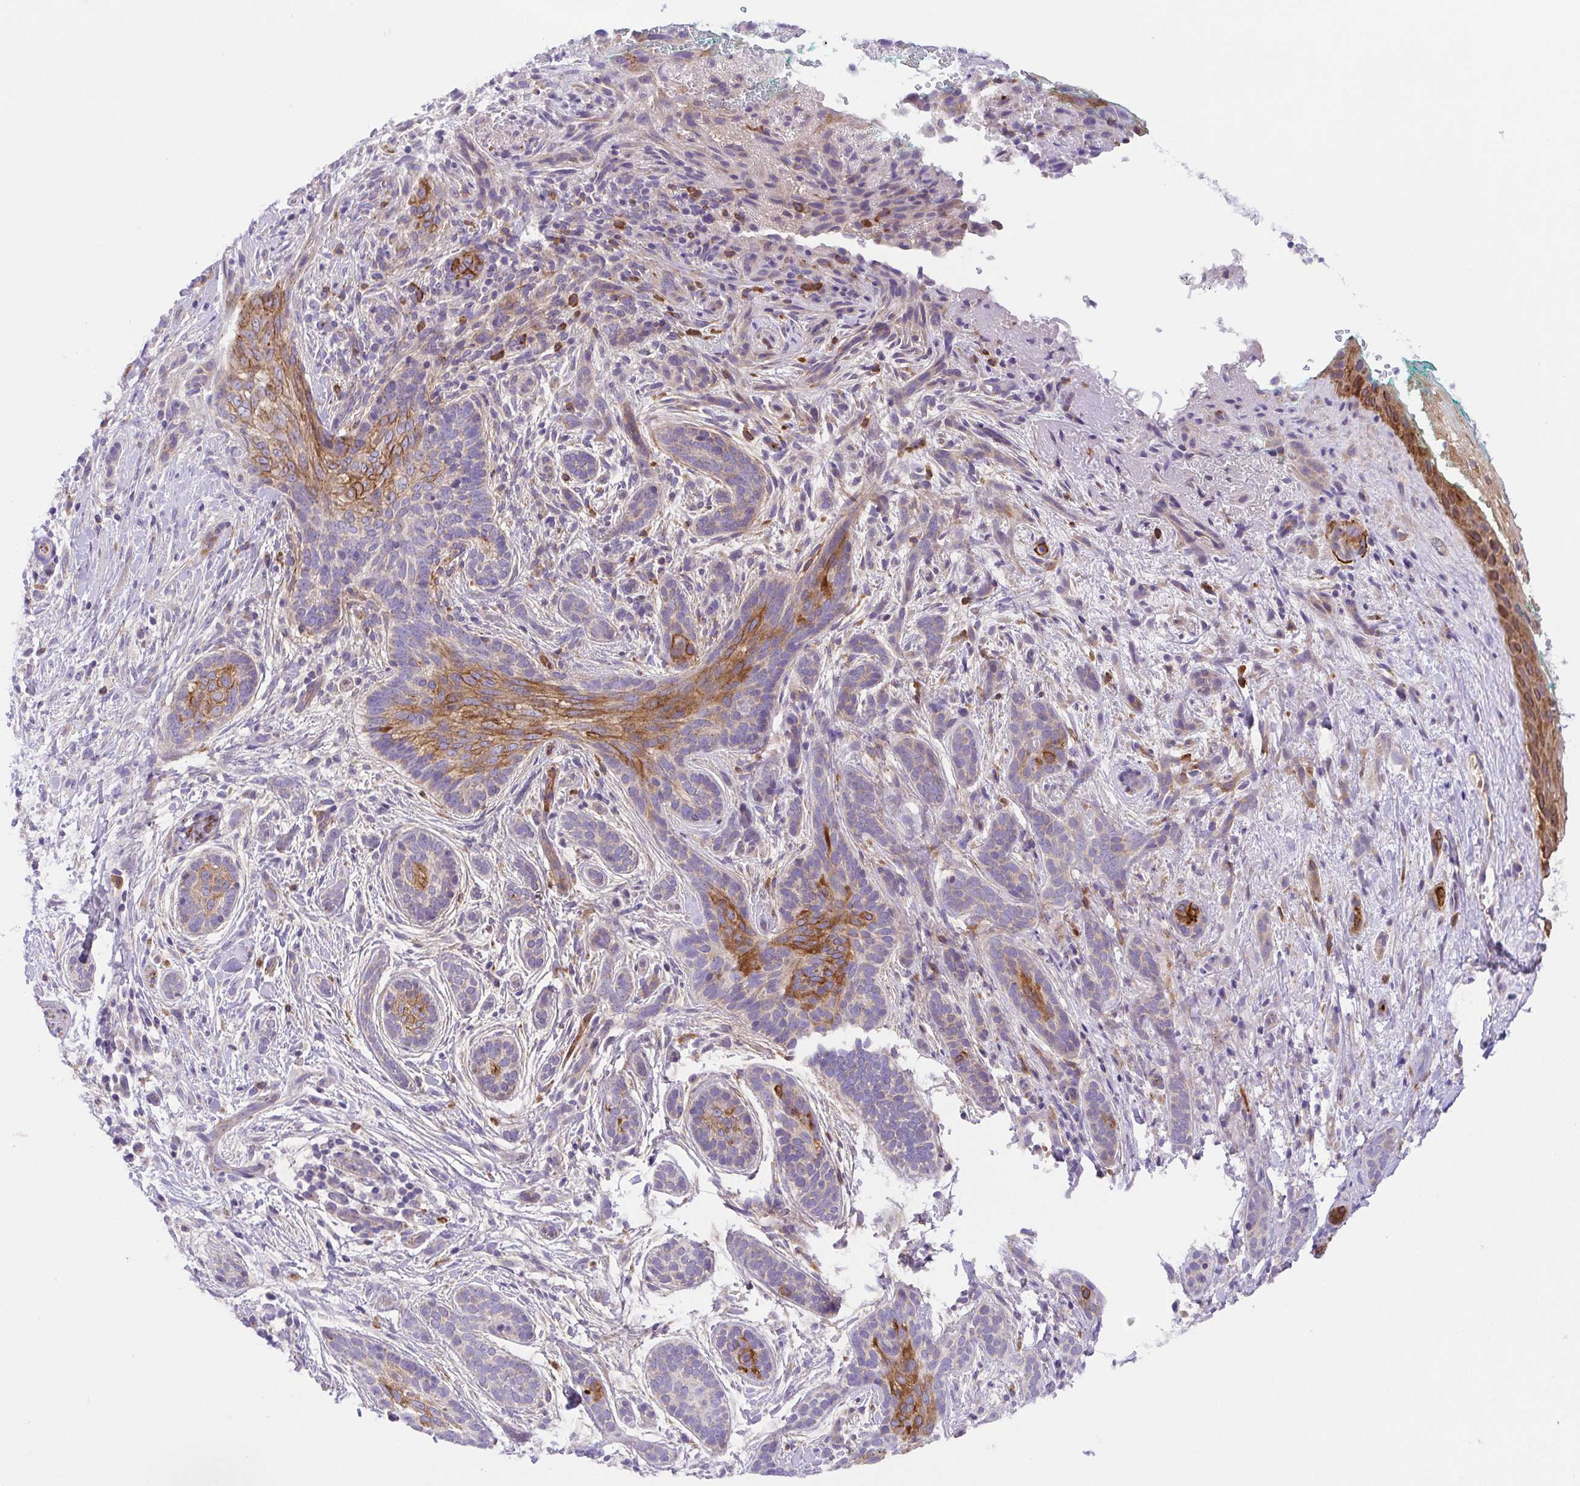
{"staining": {"intensity": "moderate", "quantity": "<25%", "location": "cytoplasmic/membranous"}, "tissue": "skin cancer", "cell_type": "Tumor cells", "image_type": "cancer", "snomed": [{"axis": "morphology", "description": "Basal cell carcinoma"}, {"axis": "topography", "description": "Skin"}], "caption": "Protein expression analysis of human skin cancer (basal cell carcinoma) reveals moderate cytoplasmic/membranous staining in about <25% of tumor cells.", "gene": "SLC13A1", "patient": {"sex": "male", "age": 63}}